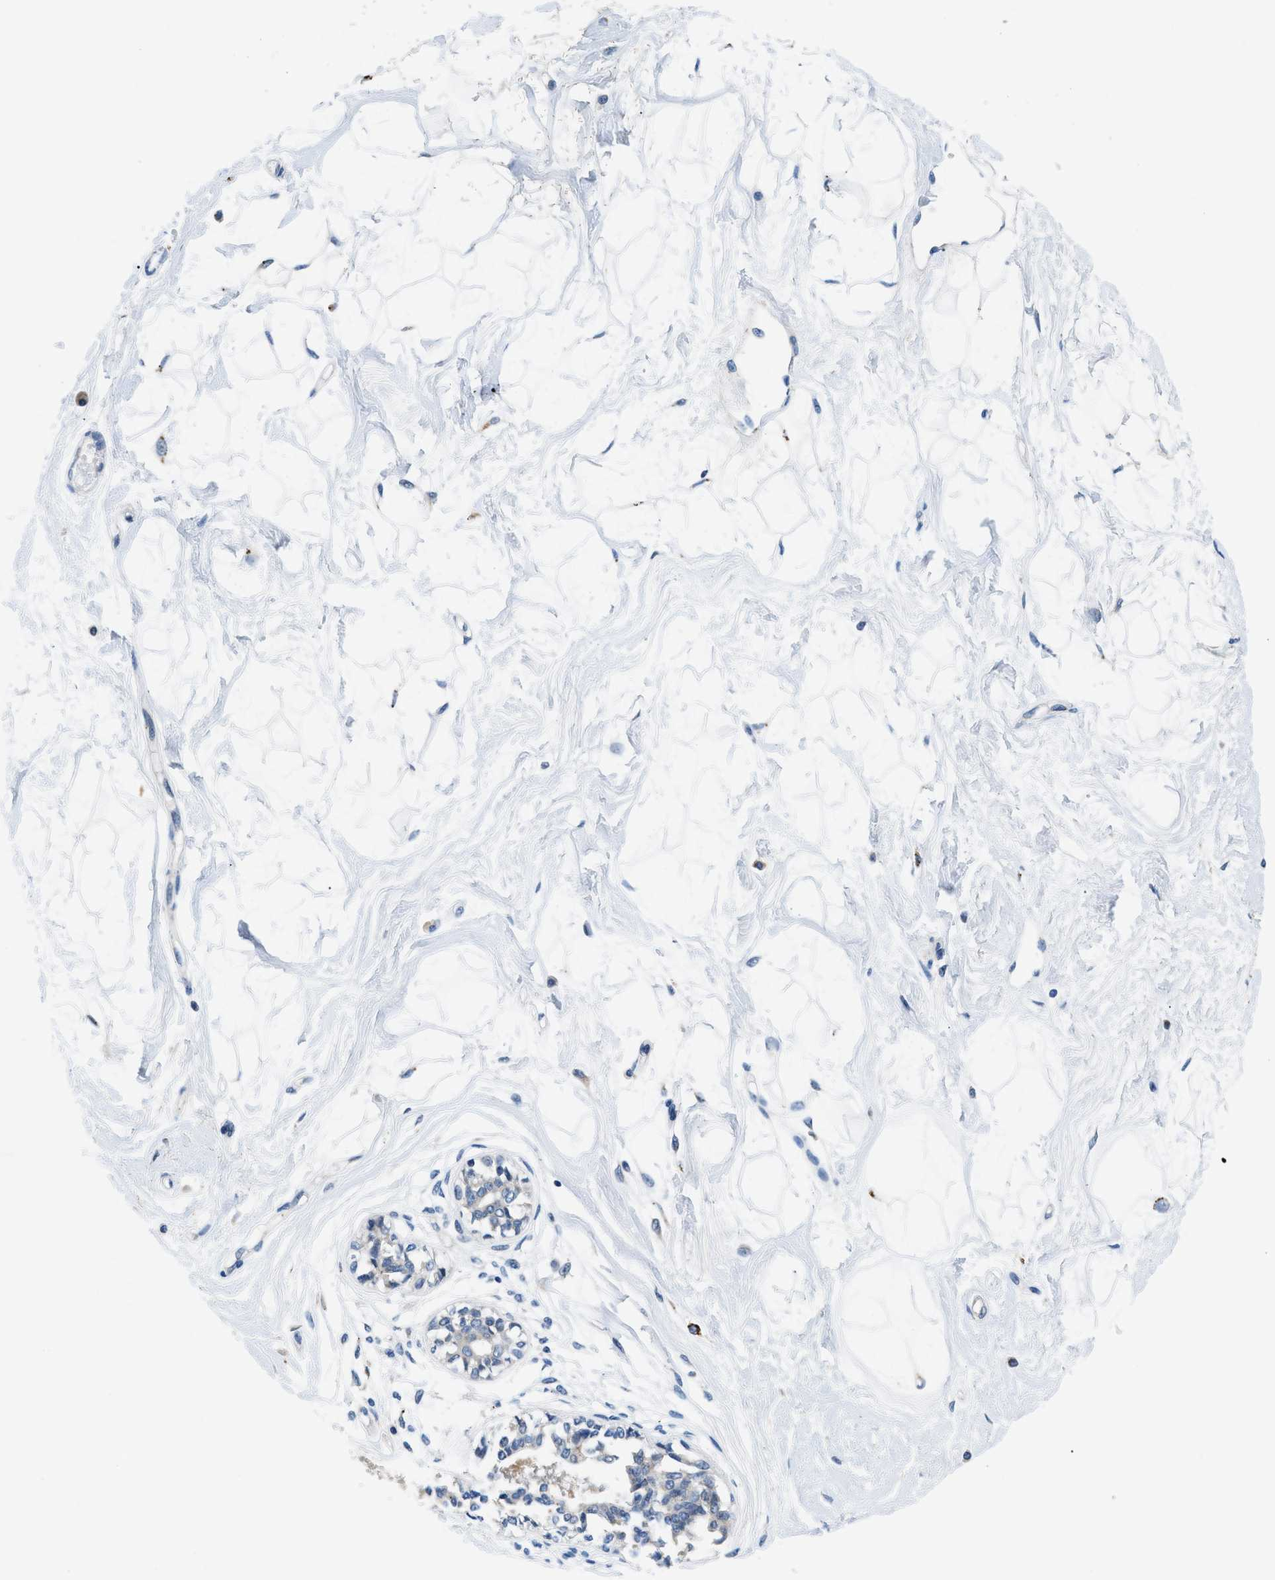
{"staining": {"intensity": "negative", "quantity": "none", "location": "none"}, "tissue": "breast", "cell_type": "Adipocytes", "image_type": "normal", "snomed": [{"axis": "morphology", "description": "Normal tissue, NOS"}, {"axis": "topography", "description": "Breast"}], "caption": "Adipocytes show no significant protein expression in normal breast.", "gene": "ADGRE3", "patient": {"sex": "female", "age": 45}}